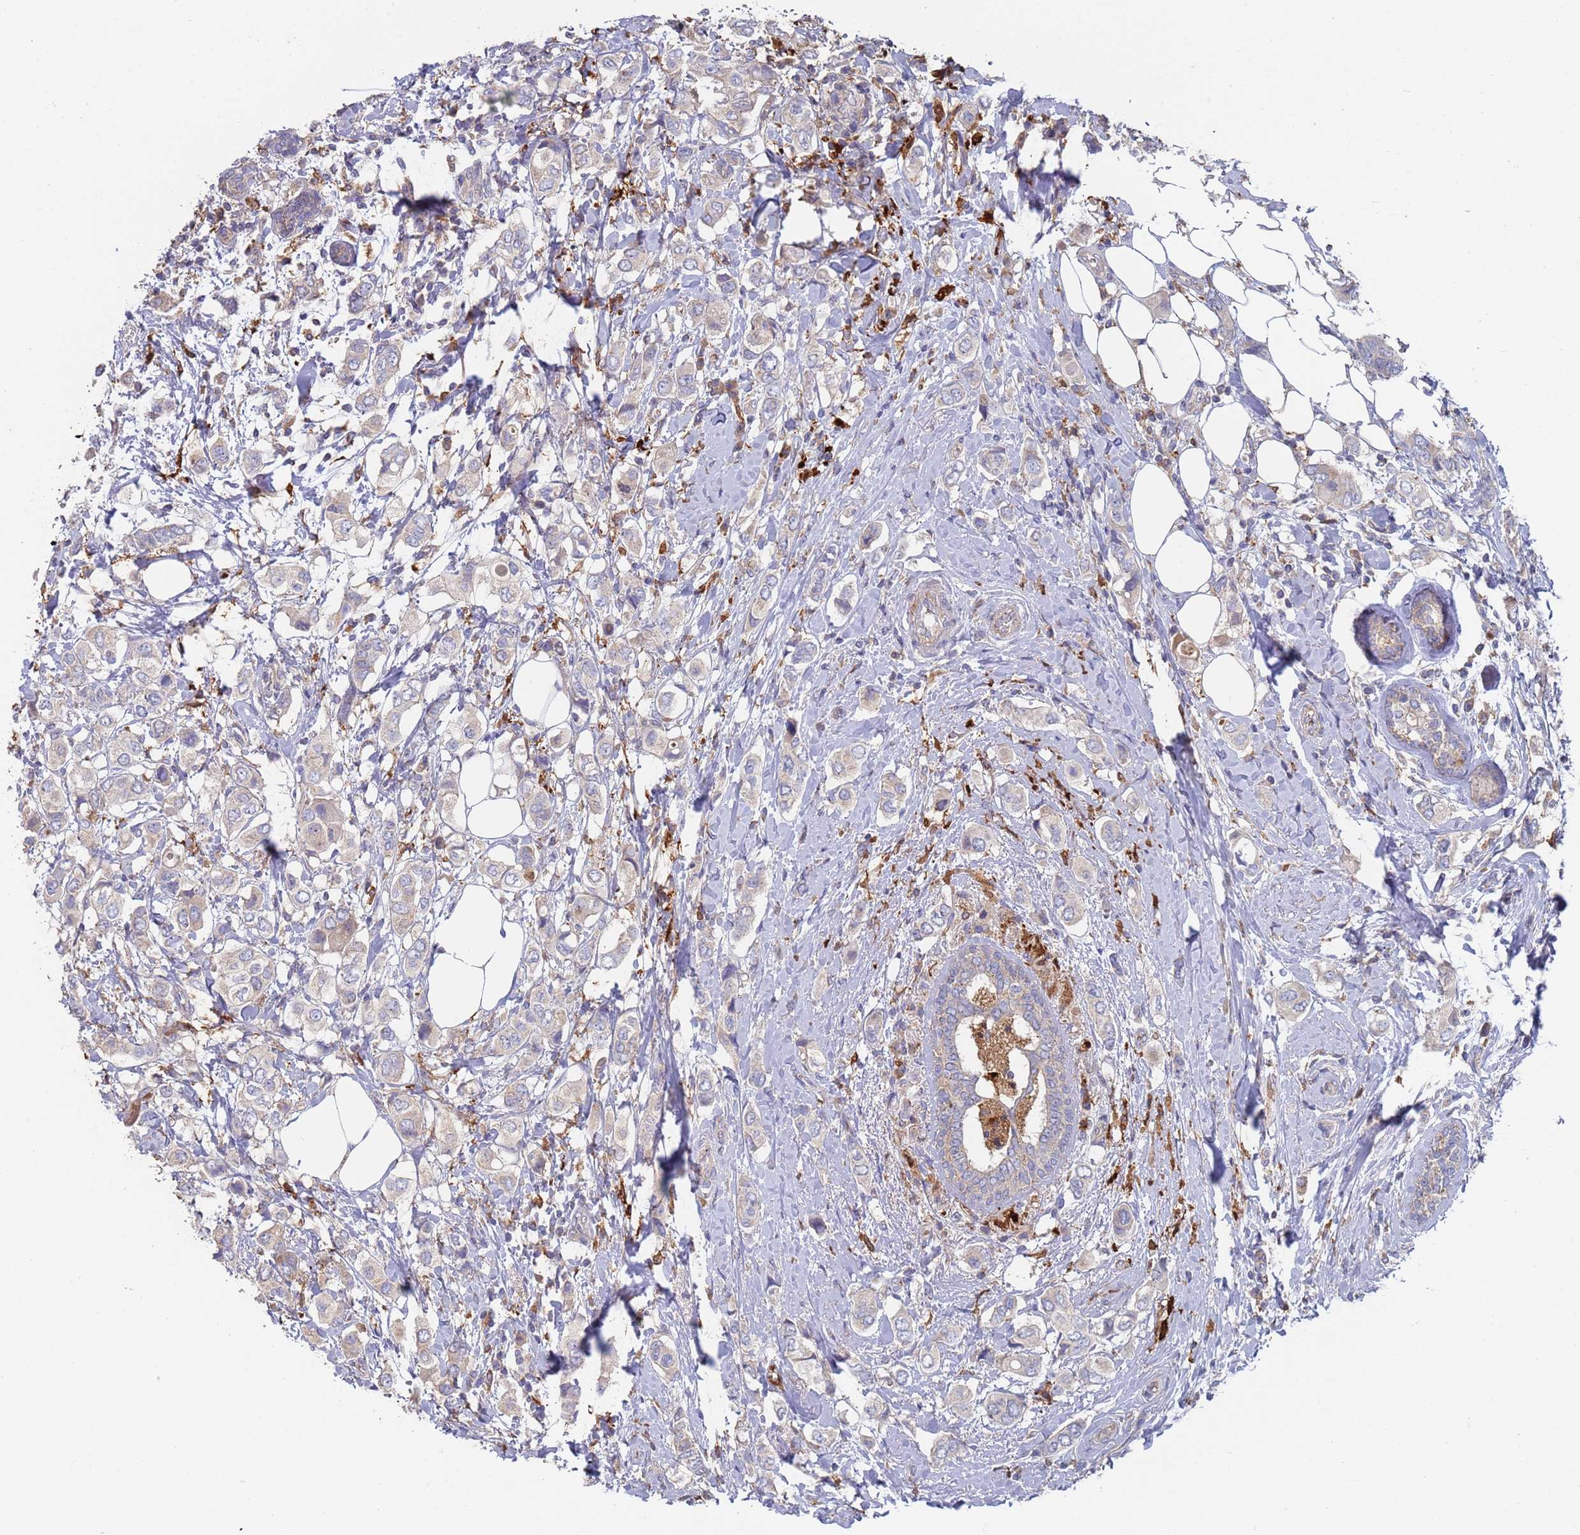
{"staining": {"intensity": "negative", "quantity": "none", "location": "none"}, "tissue": "breast cancer", "cell_type": "Tumor cells", "image_type": "cancer", "snomed": [{"axis": "morphology", "description": "Lobular carcinoma"}, {"axis": "topography", "description": "Breast"}], "caption": "IHC of human breast cancer exhibits no expression in tumor cells.", "gene": "MALRD1", "patient": {"sex": "female", "age": 51}}